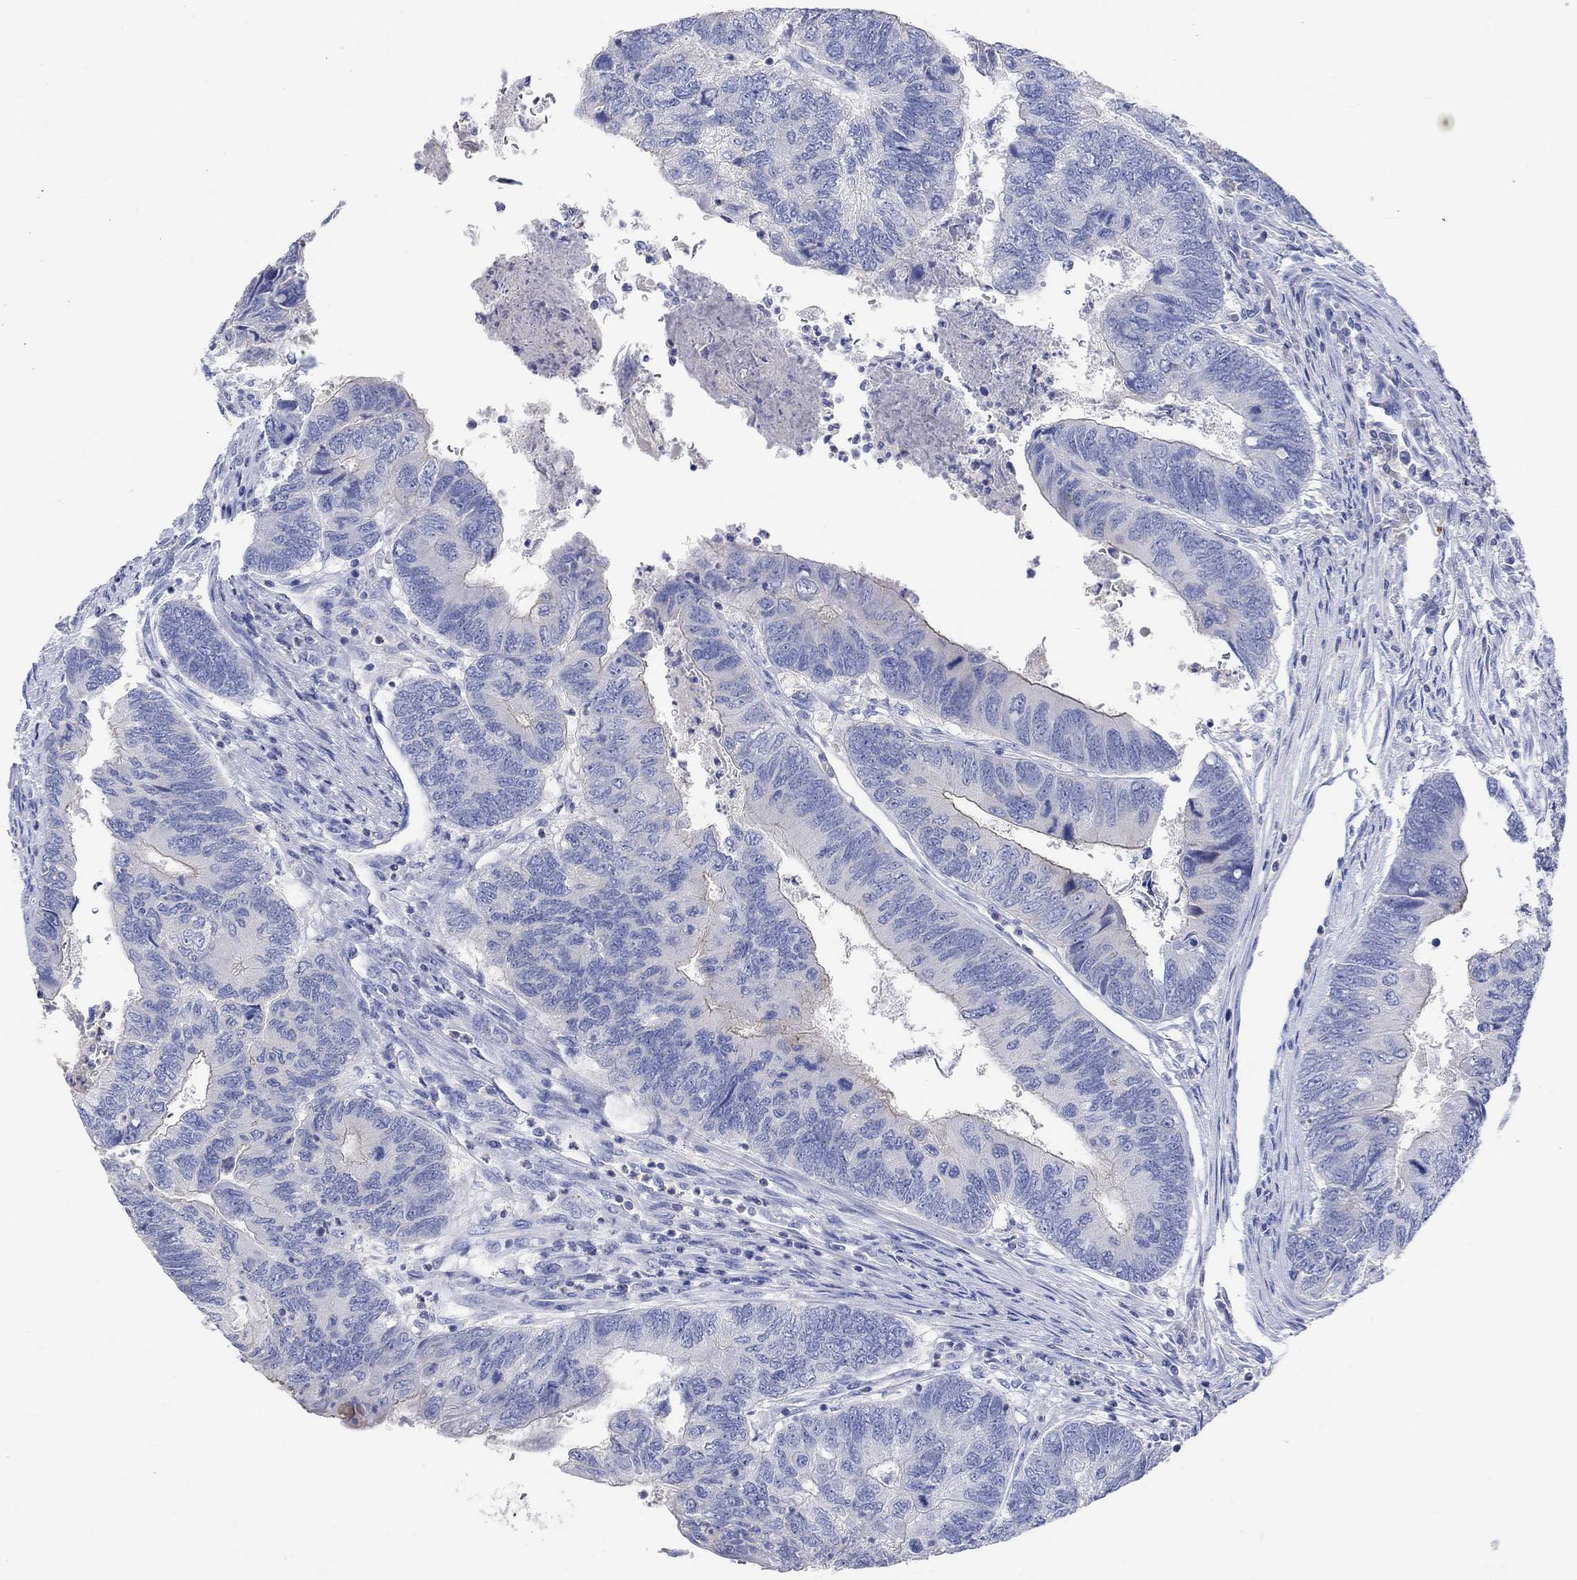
{"staining": {"intensity": "negative", "quantity": "none", "location": "none"}, "tissue": "colorectal cancer", "cell_type": "Tumor cells", "image_type": "cancer", "snomed": [{"axis": "morphology", "description": "Adenocarcinoma, NOS"}, {"axis": "topography", "description": "Colon"}], "caption": "A high-resolution histopathology image shows immunohistochemistry (IHC) staining of colorectal cancer (adenocarcinoma), which exhibits no significant expression in tumor cells.", "gene": "GCM1", "patient": {"sex": "female", "age": 67}}